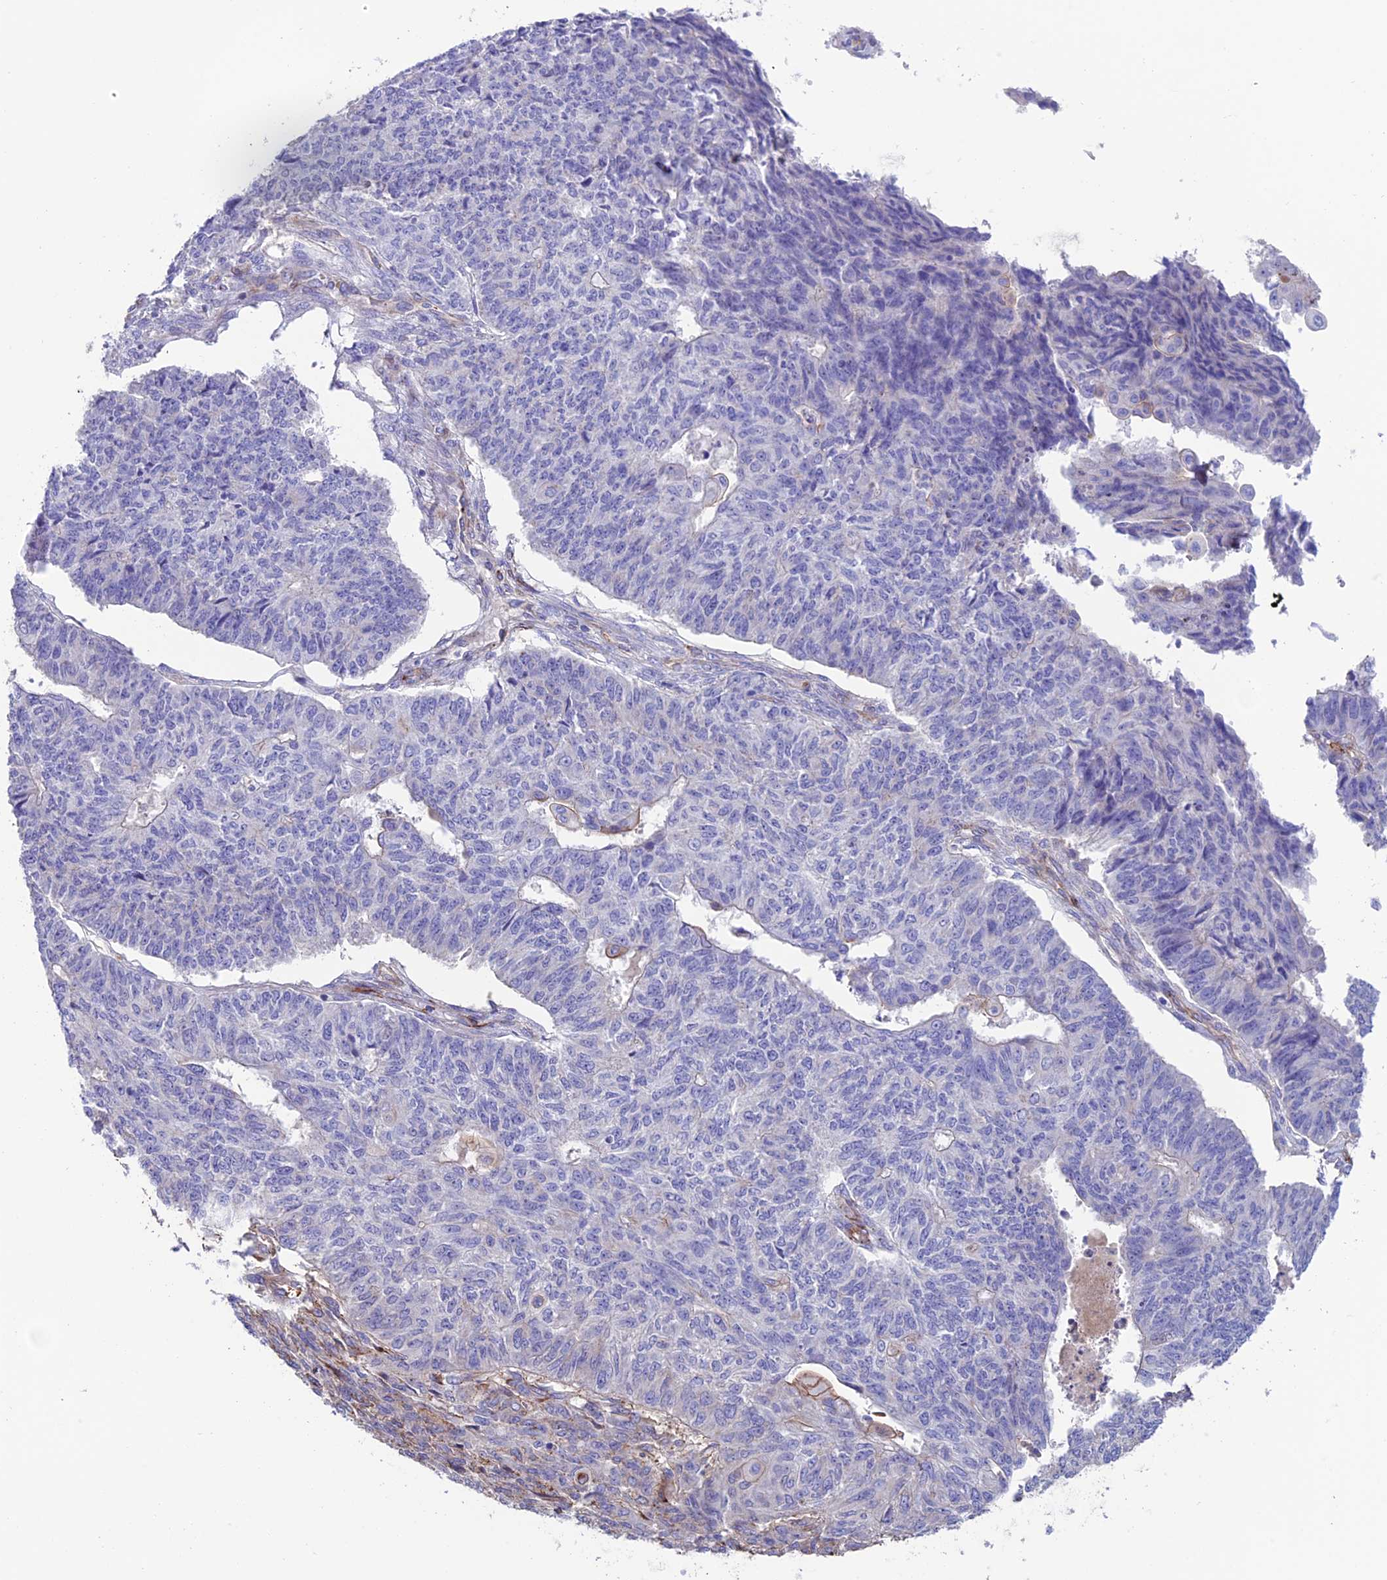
{"staining": {"intensity": "negative", "quantity": "none", "location": "none"}, "tissue": "endometrial cancer", "cell_type": "Tumor cells", "image_type": "cancer", "snomed": [{"axis": "morphology", "description": "Adenocarcinoma, NOS"}, {"axis": "topography", "description": "Endometrium"}], "caption": "This is an immunohistochemistry (IHC) photomicrograph of human adenocarcinoma (endometrial). There is no positivity in tumor cells.", "gene": "REX1BD", "patient": {"sex": "female", "age": 32}}